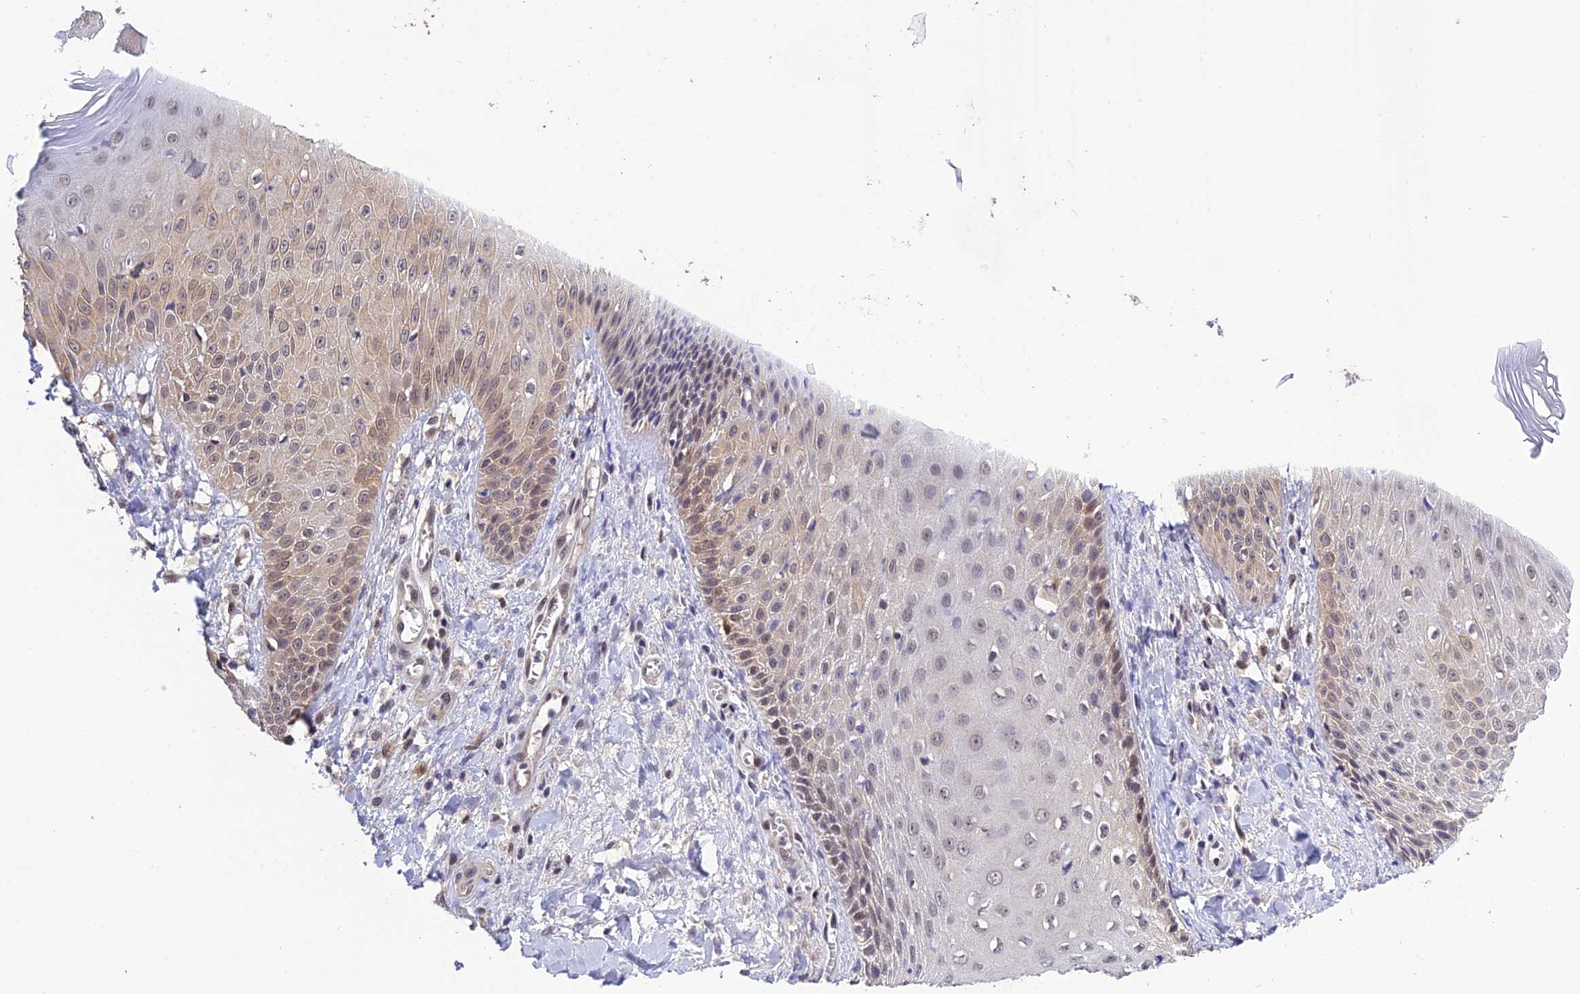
{"staining": {"intensity": "weak", "quantity": "25%-75%", "location": "cytoplasmic/membranous"}, "tissue": "skin", "cell_type": "Epidermal cells", "image_type": "normal", "snomed": [{"axis": "morphology", "description": "Normal tissue, NOS"}, {"axis": "morphology", "description": "Inflammation, NOS"}, {"axis": "topography", "description": "Soft tissue"}, {"axis": "topography", "description": "Anal"}], "caption": "Protein staining by immunohistochemistry (IHC) displays weak cytoplasmic/membranous expression in approximately 25%-75% of epidermal cells in benign skin.", "gene": "MNS1", "patient": {"sex": "female", "age": 15}}